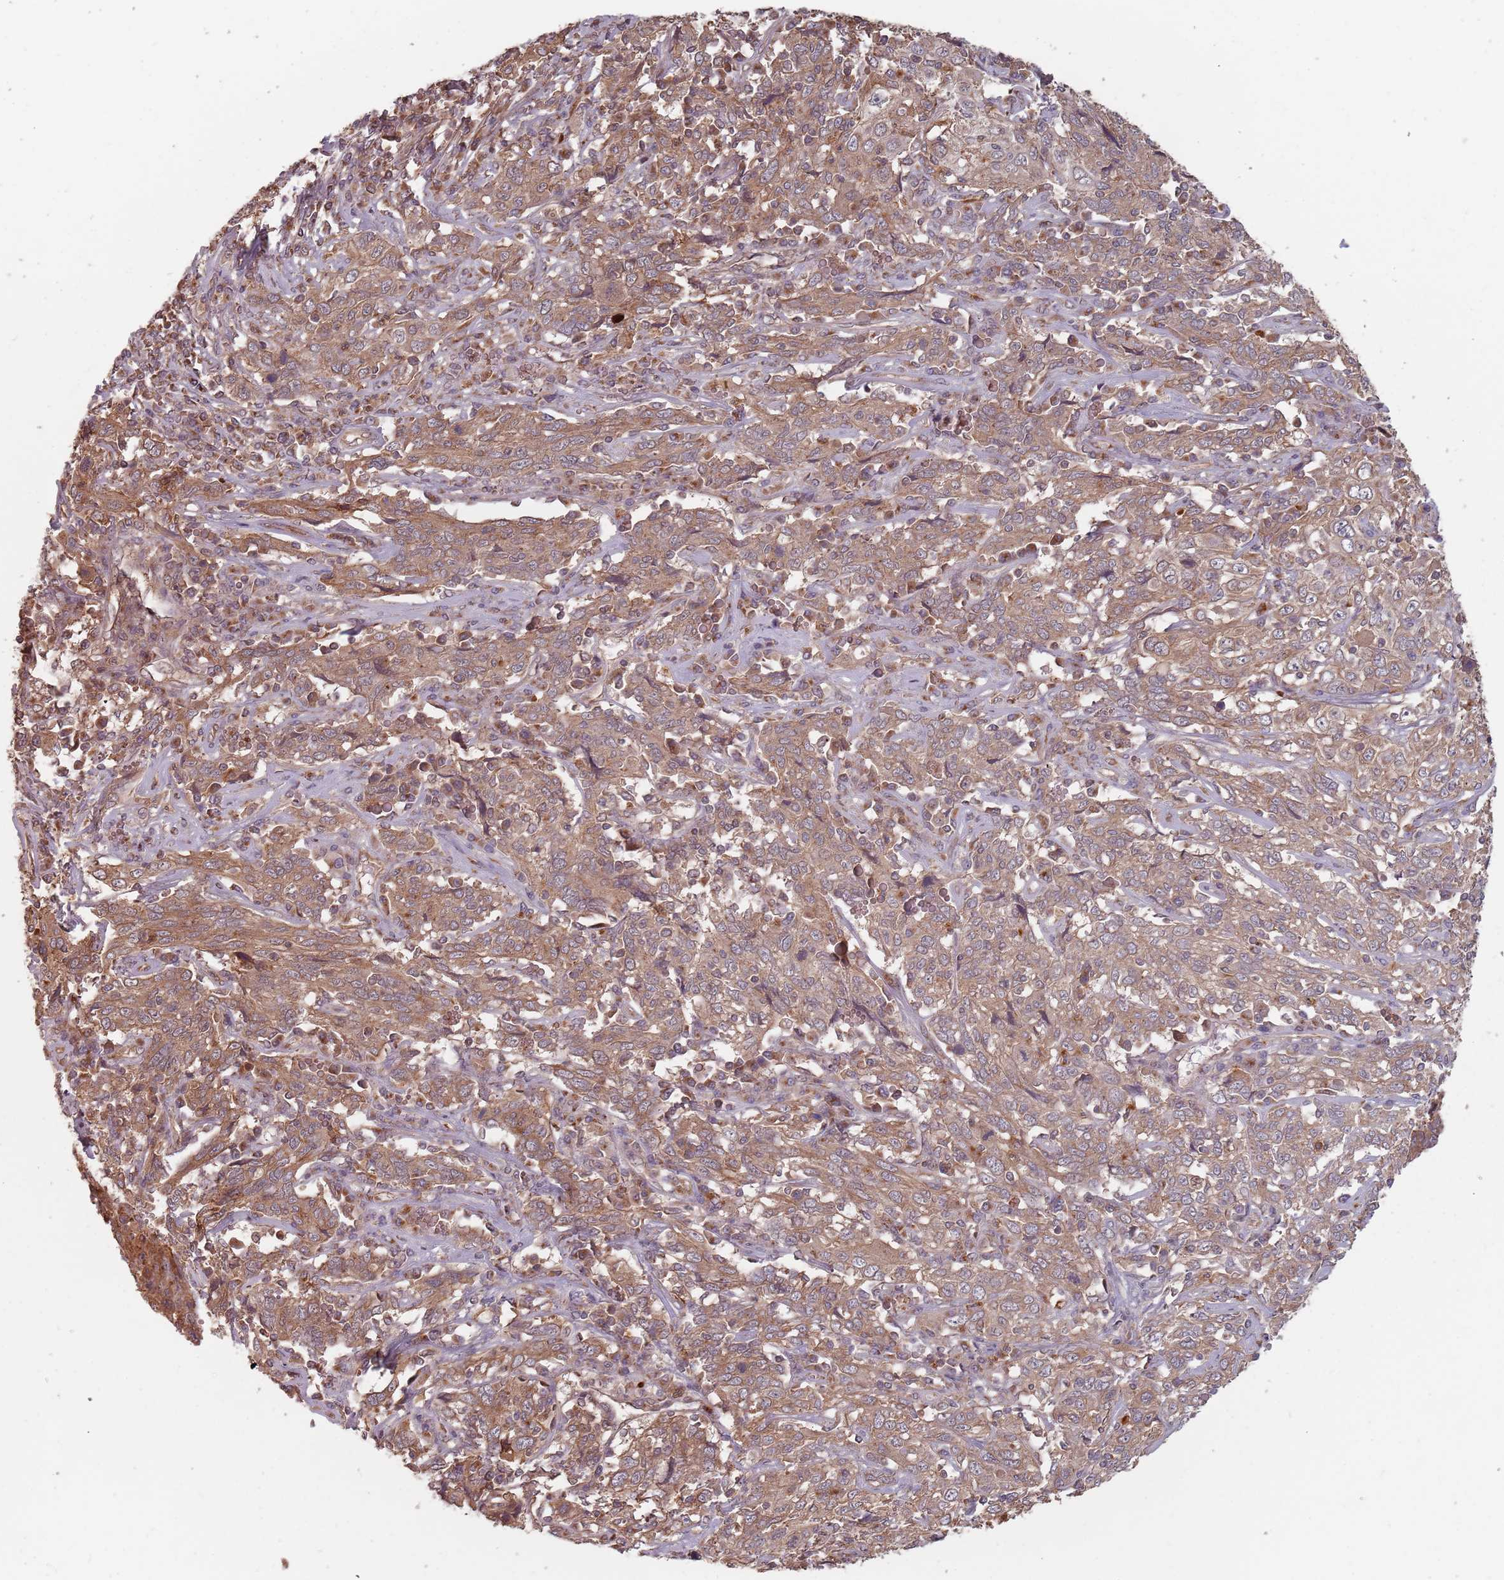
{"staining": {"intensity": "moderate", "quantity": ">75%", "location": "cytoplasmic/membranous"}, "tissue": "cervical cancer", "cell_type": "Tumor cells", "image_type": "cancer", "snomed": [{"axis": "morphology", "description": "Squamous cell carcinoma, NOS"}, {"axis": "topography", "description": "Cervix"}], "caption": "Brown immunohistochemical staining in human cervical cancer (squamous cell carcinoma) demonstrates moderate cytoplasmic/membranous positivity in approximately >75% of tumor cells.", "gene": "C3orf14", "patient": {"sex": "female", "age": 46}}